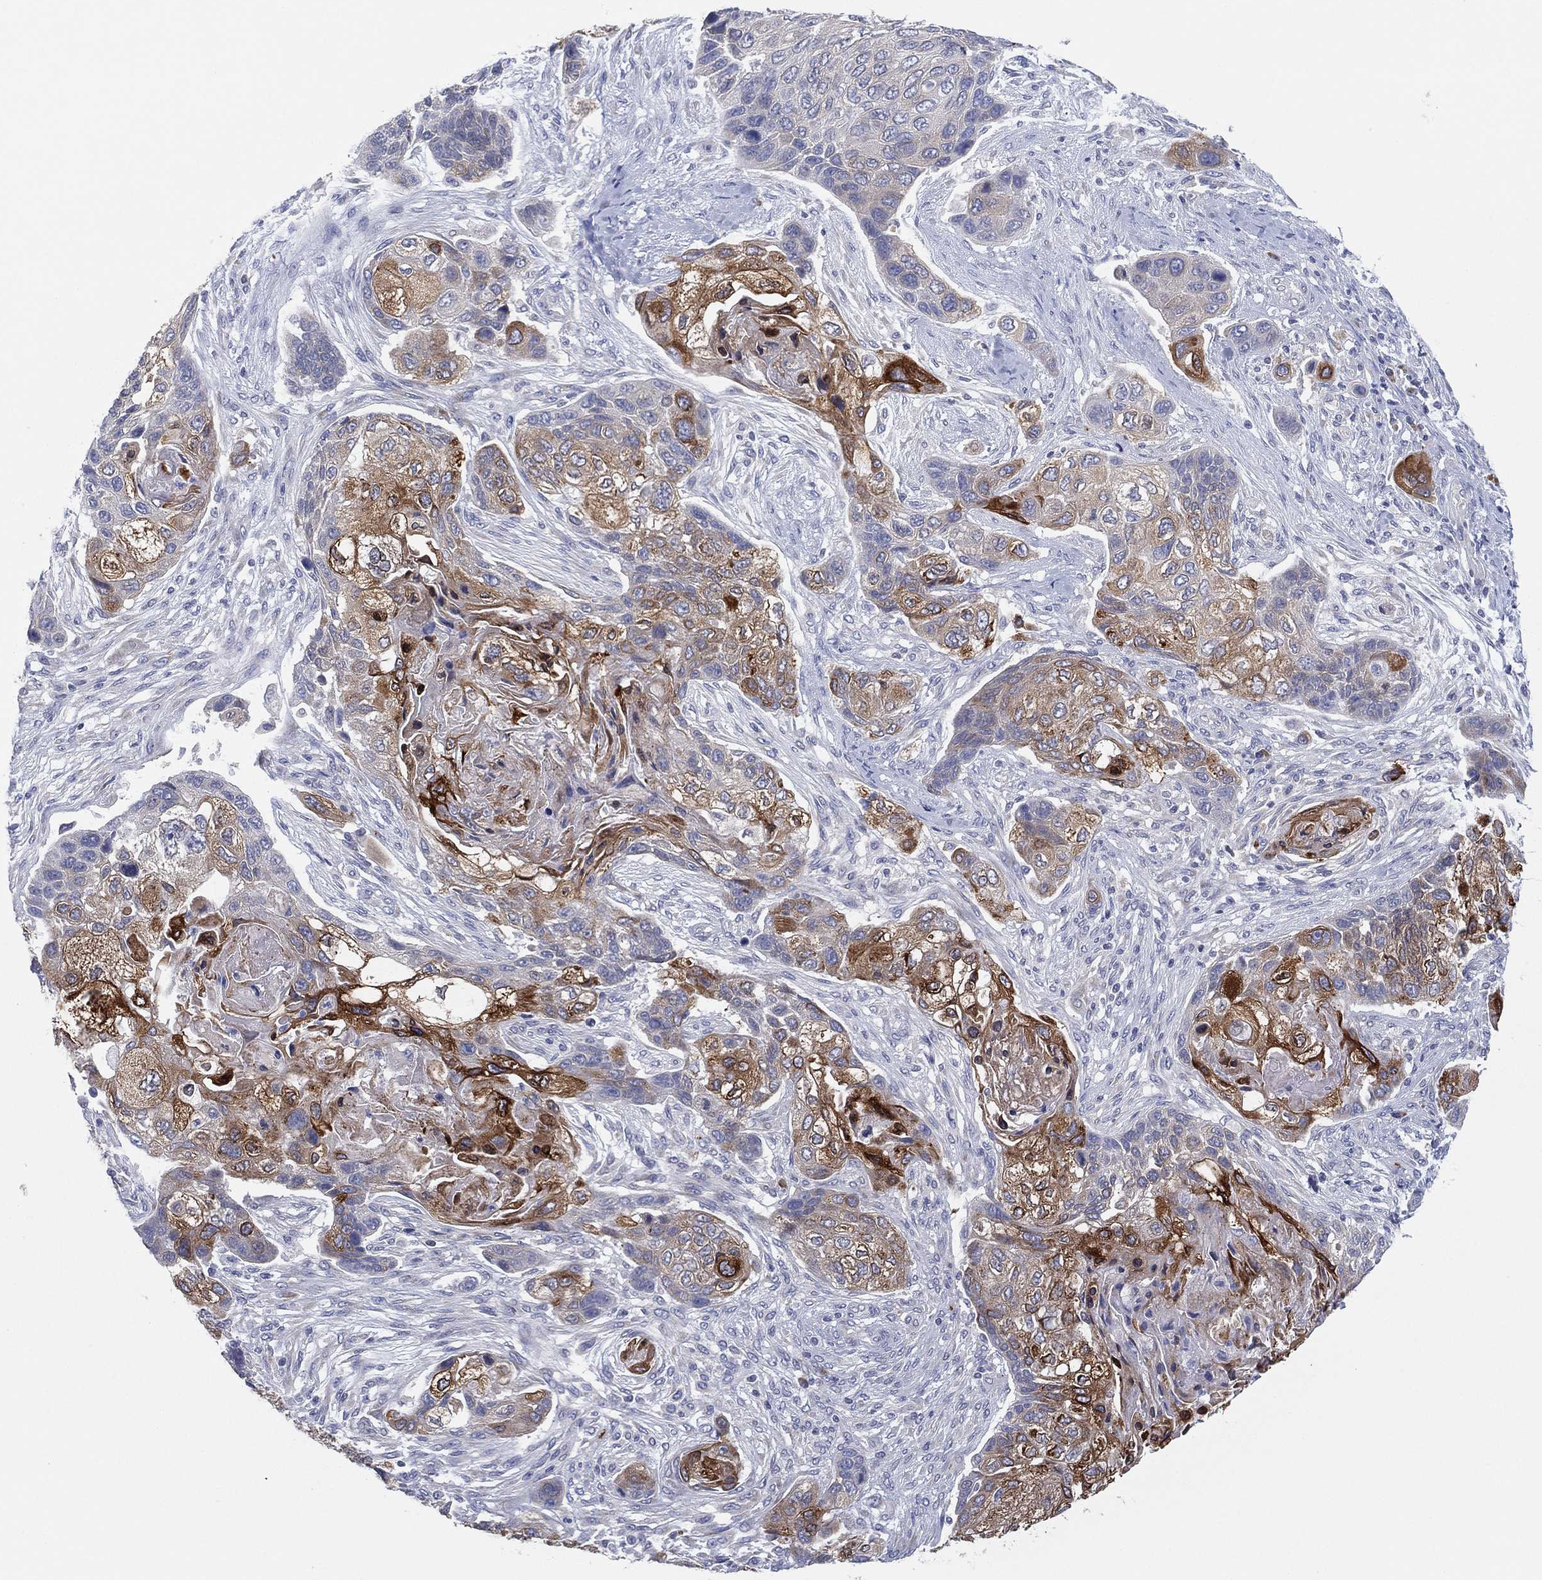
{"staining": {"intensity": "strong", "quantity": "25%-75%", "location": "cytoplasmic/membranous"}, "tissue": "lung cancer", "cell_type": "Tumor cells", "image_type": "cancer", "snomed": [{"axis": "morphology", "description": "Squamous cell carcinoma, NOS"}, {"axis": "topography", "description": "Lung"}], "caption": "Brown immunohistochemical staining in lung cancer (squamous cell carcinoma) shows strong cytoplasmic/membranous staining in approximately 25%-75% of tumor cells. (IHC, brightfield microscopy, high magnification).", "gene": "TMEM40", "patient": {"sex": "male", "age": 69}}